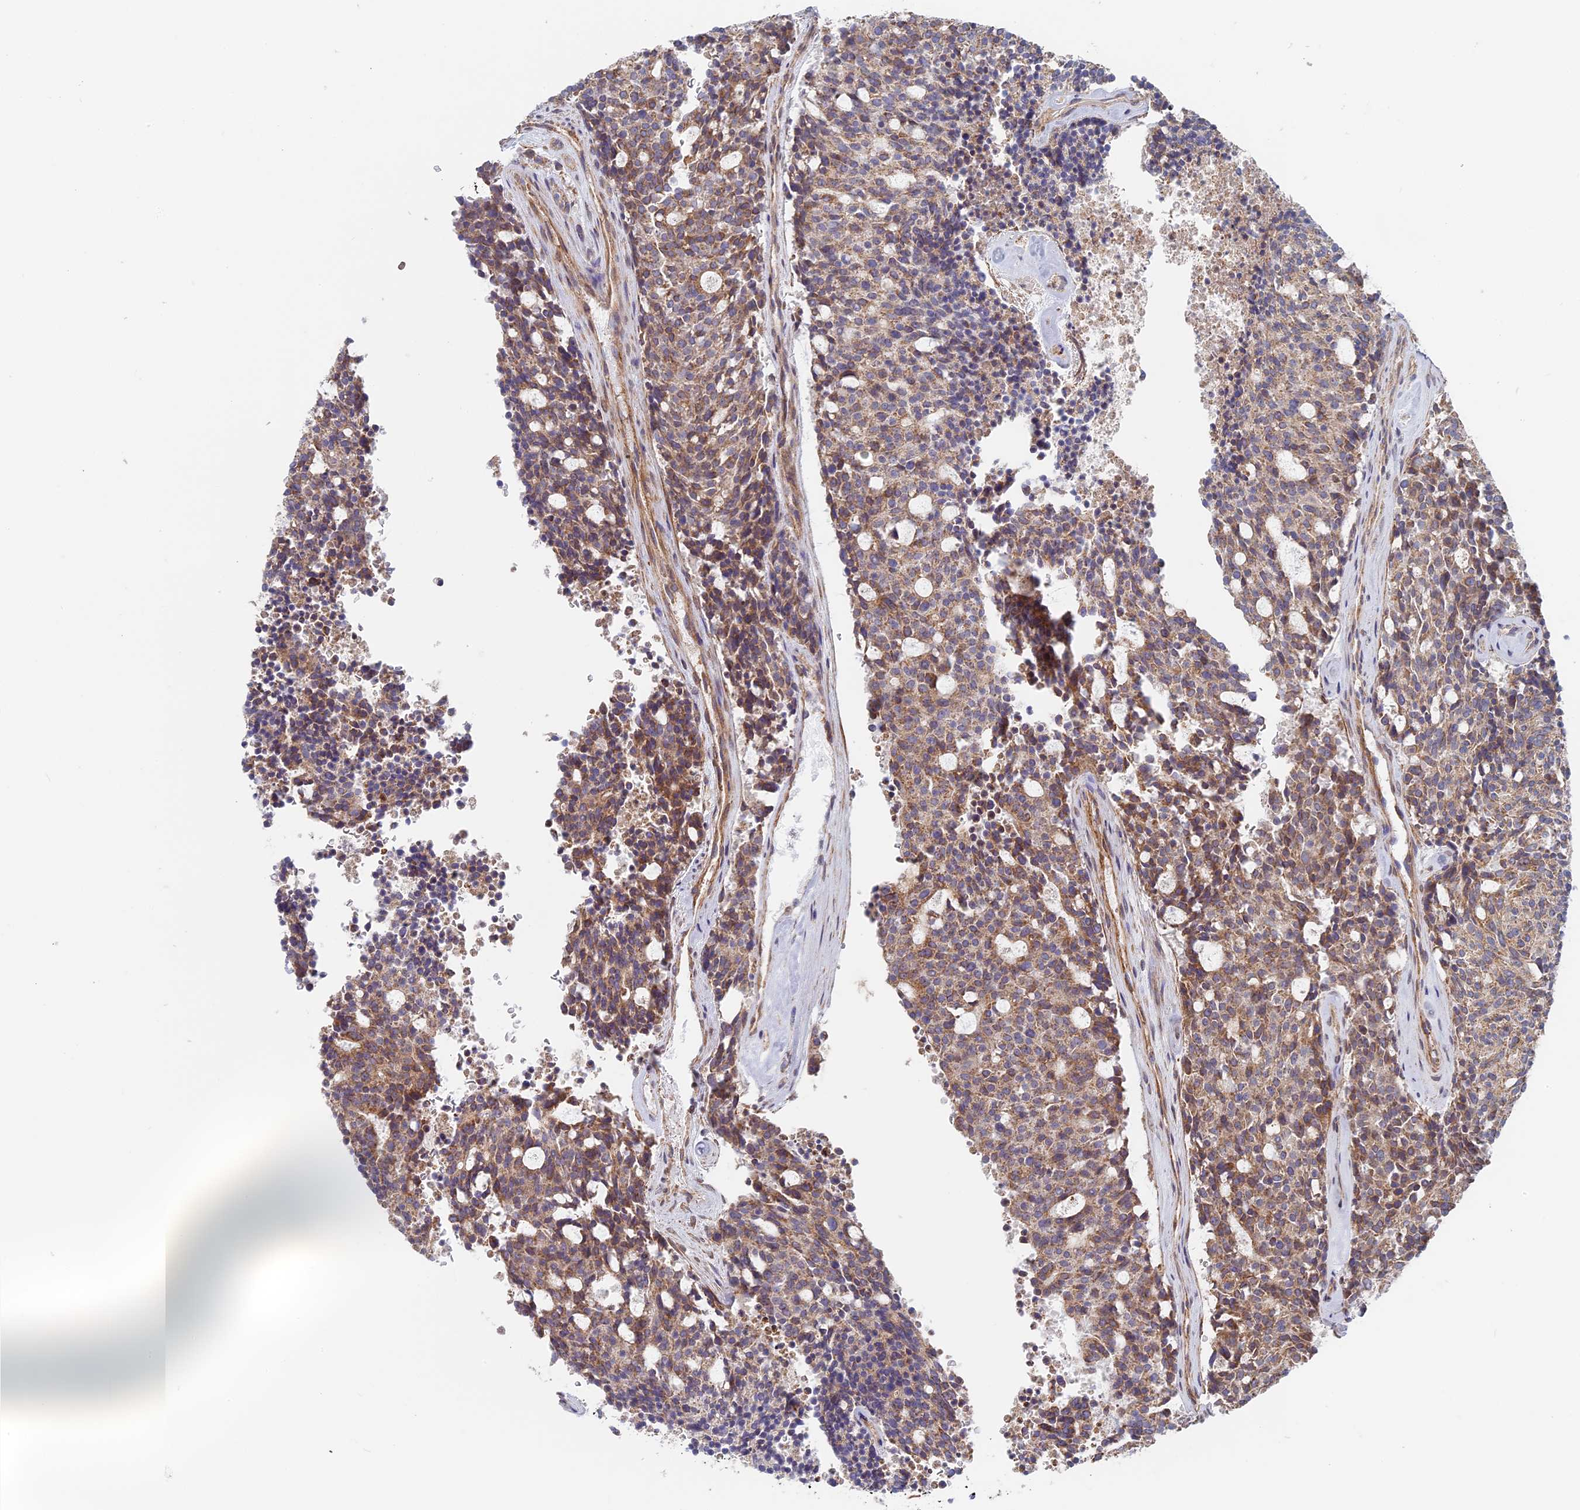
{"staining": {"intensity": "moderate", "quantity": "25%-75%", "location": "cytoplasmic/membranous"}, "tissue": "carcinoid", "cell_type": "Tumor cells", "image_type": "cancer", "snomed": [{"axis": "morphology", "description": "Carcinoid, malignant, NOS"}, {"axis": "topography", "description": "Pancreas"}], "caption": "IHC of carcinoid demonstrates medium levels of moderate cytoplasmic/membranous staining in approximately 25%-75% of tumor cells.", "gene": "DDA1", "patient": {"sex": "female", "age": 54}}